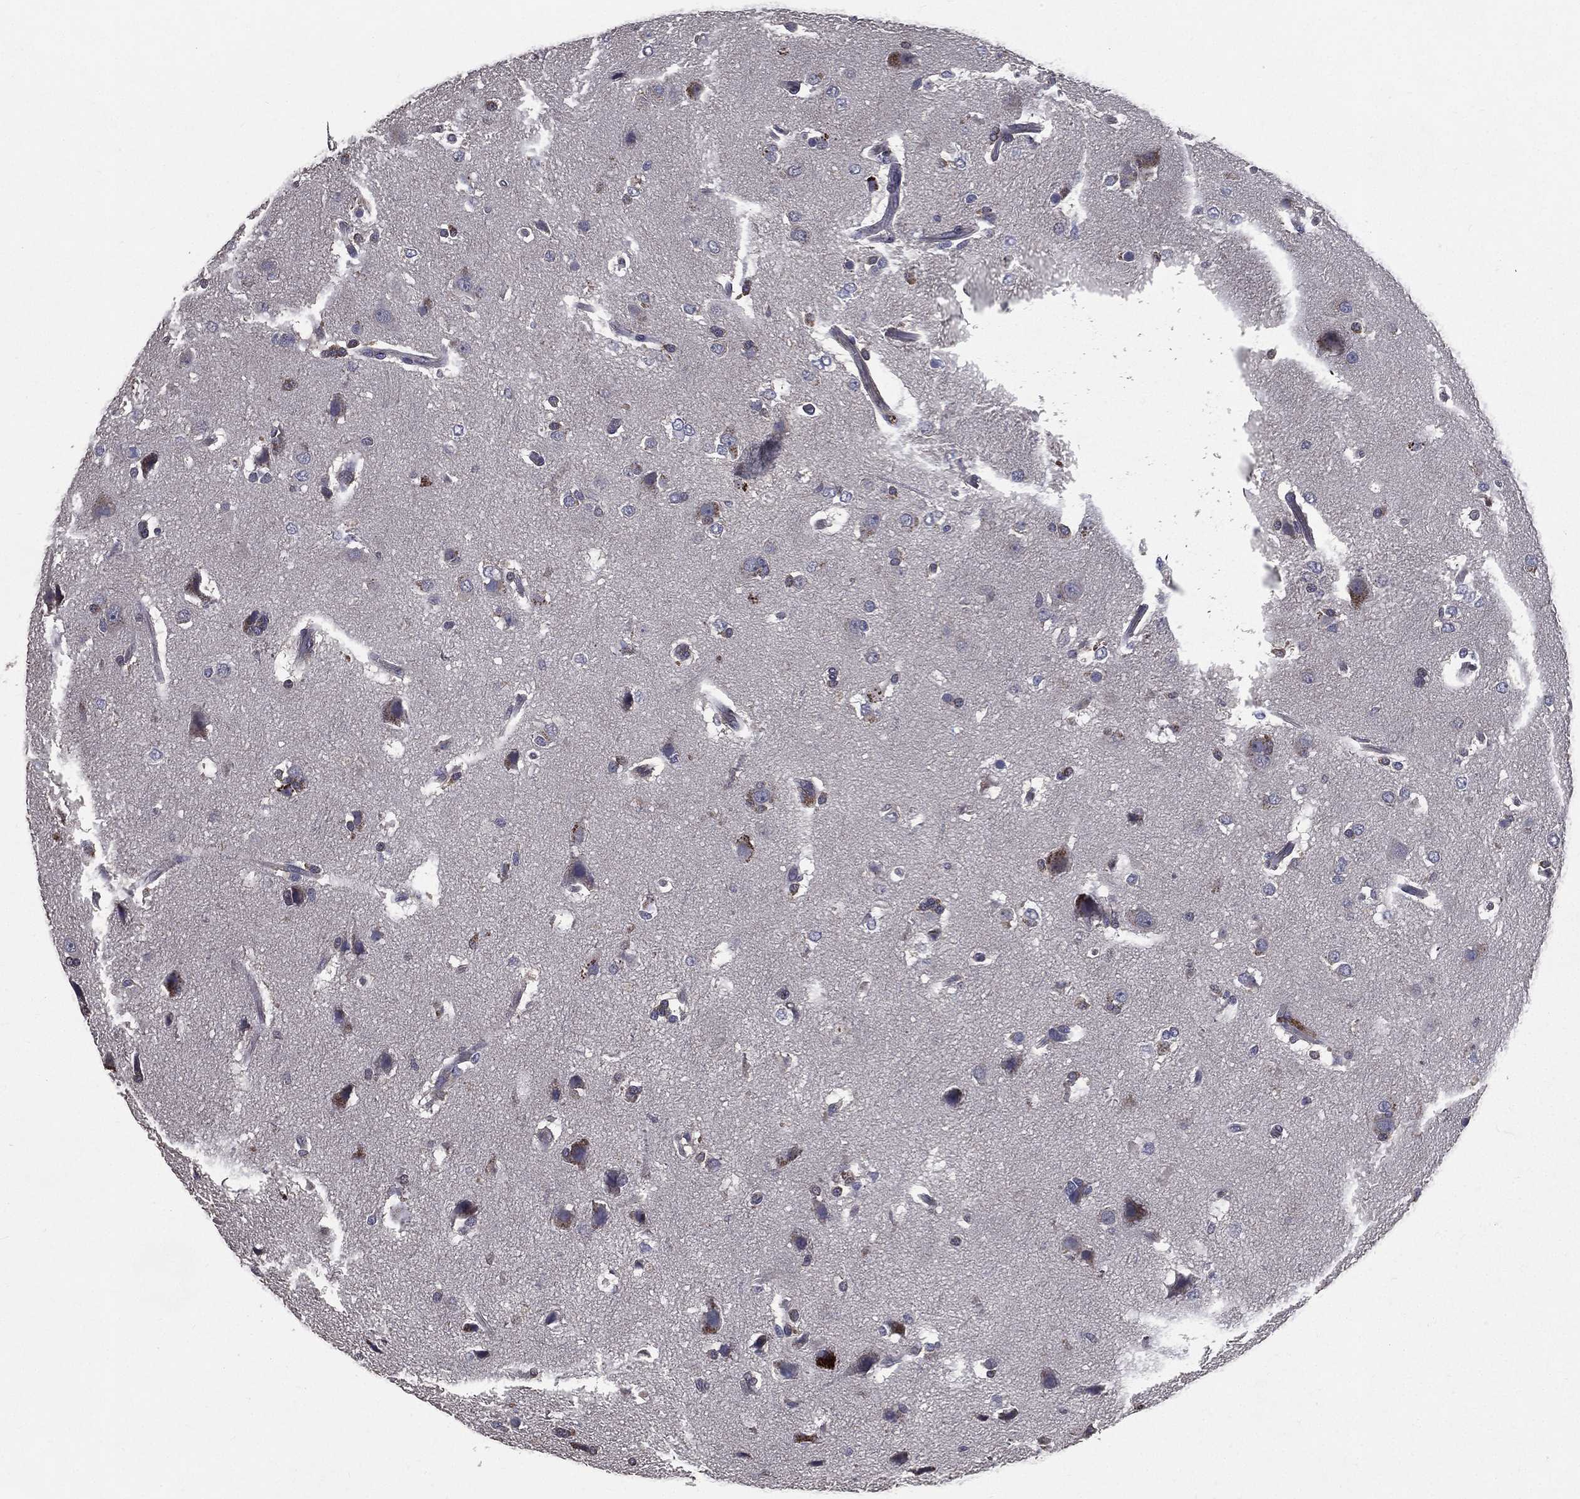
{"staining": {"intensity": "strong", "quantity": "<25%", "location": "cytoplasmic/membranous"}, "tissue": "glioma", "cell_type": "Tumor cells", "image_type": "cancer", "snomed": [{"axis": "morphology", "description": "Glioma, malignant, High grade"}, {"axis": "topography", "description": "Brain"}], "caption": "Glioma stained with a brown dye displays strong cytoplasmic/membranous positive positivity in about <25% of tumor cells.", "gene": "SERPINB2", "patient": {"sex": "female", "age": 63}}